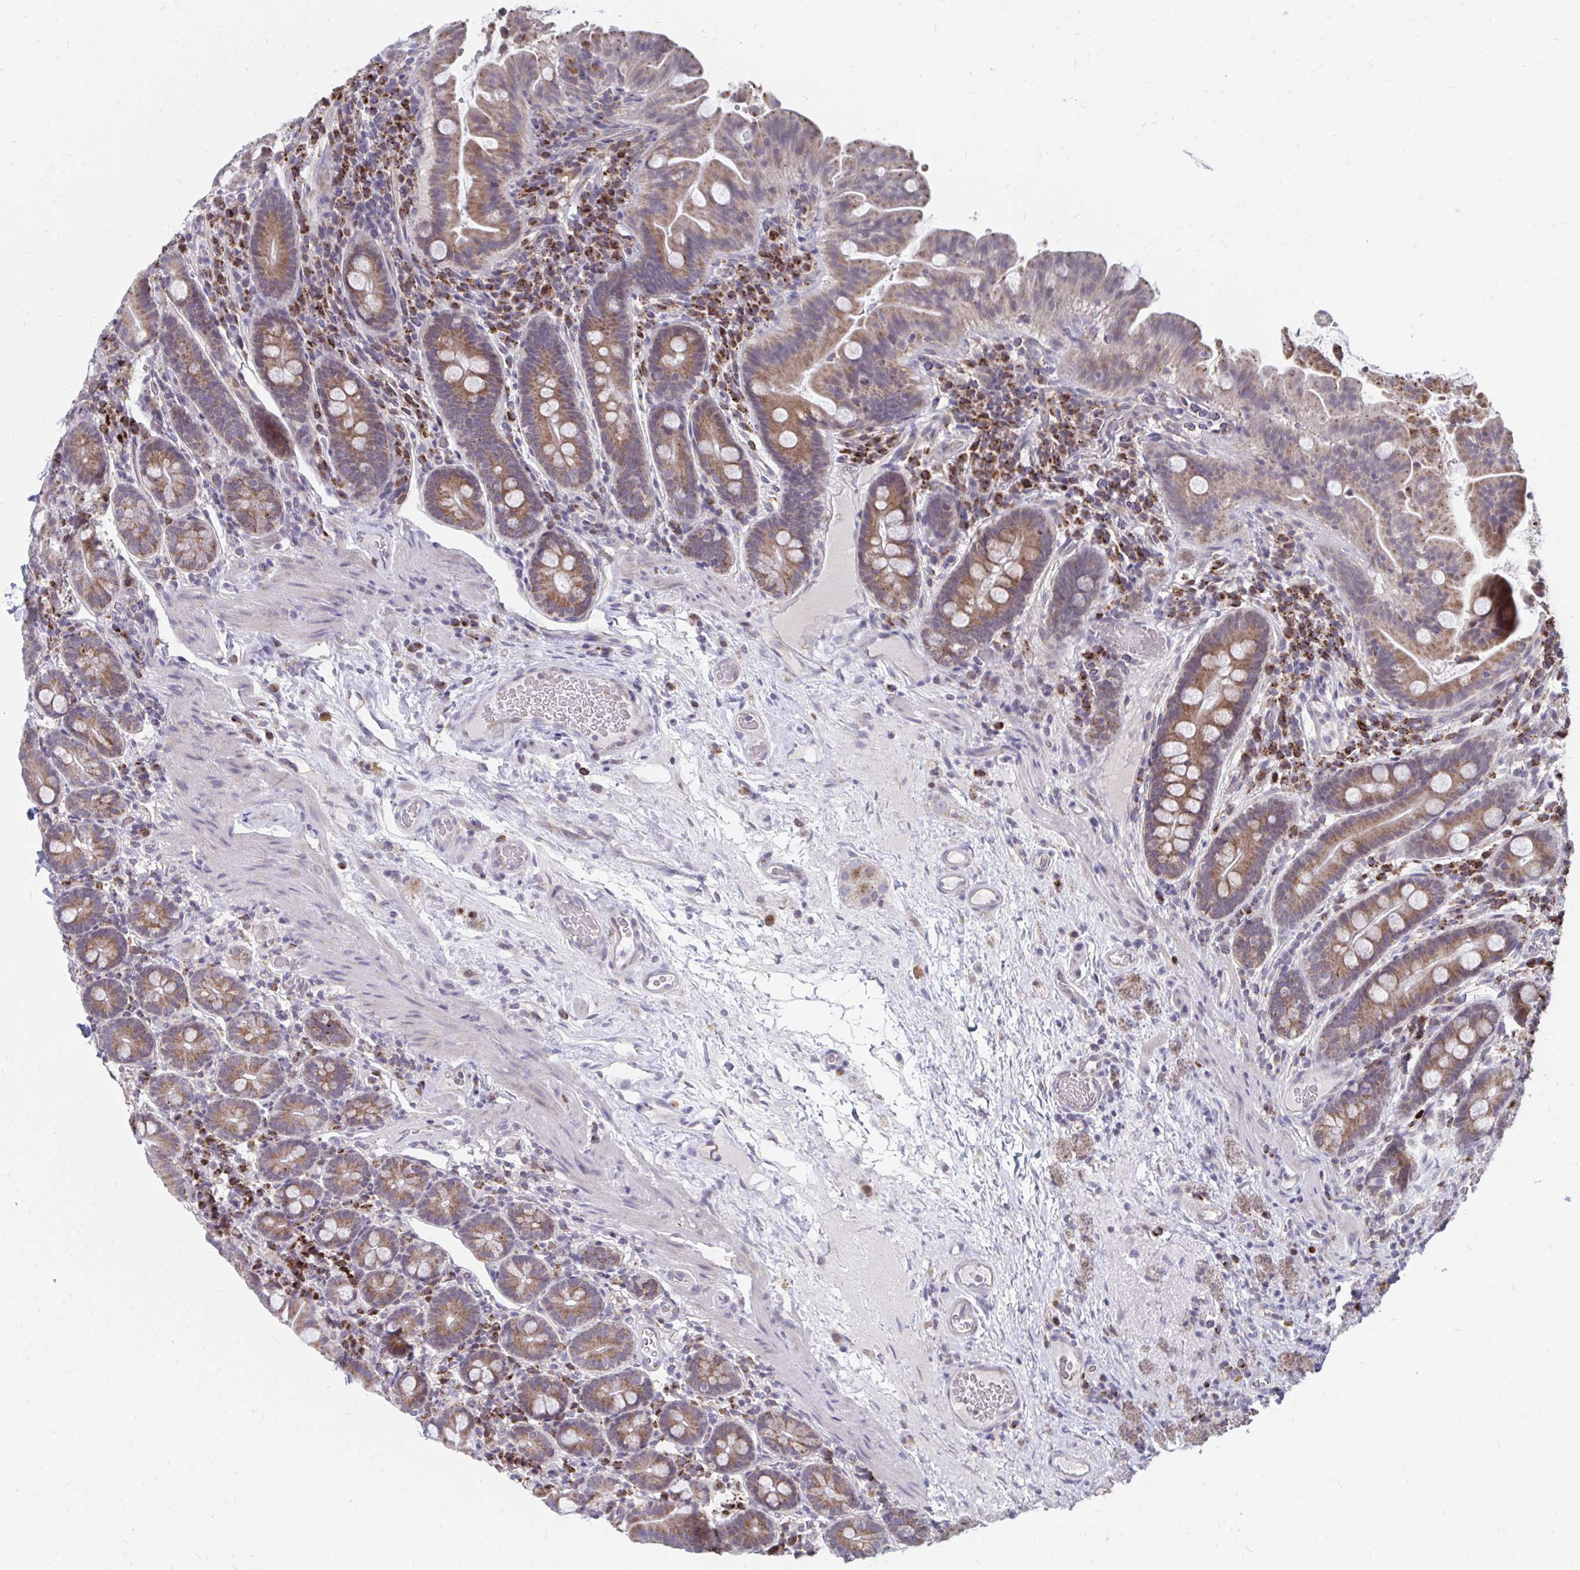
{"staining": {"intensity": "moderate", "quantity": ">75%", "location": "cytoplasmic/membranous"}, "tissue": "small intestine", "cell_type": "Glandular cells", "image_type": "normal", "snomed": [{"axis": "morphology", "description": "Normal tissue, NOS"}, {"axis": "topography", "description": "Small intestine"}], "caption": "Immunohistochemistry (IHC) micrograph of unremarkable small intestine: human small intestine stained using IHC demonstrates medium levels of moderate protein expression localized specifically in the cytoplasmic/membranous of glandular cells, appearing as a cytoplasmic/membranous brown color.", "gene": "PABIR3", "patient": {"sex": "male", "age": 26}}